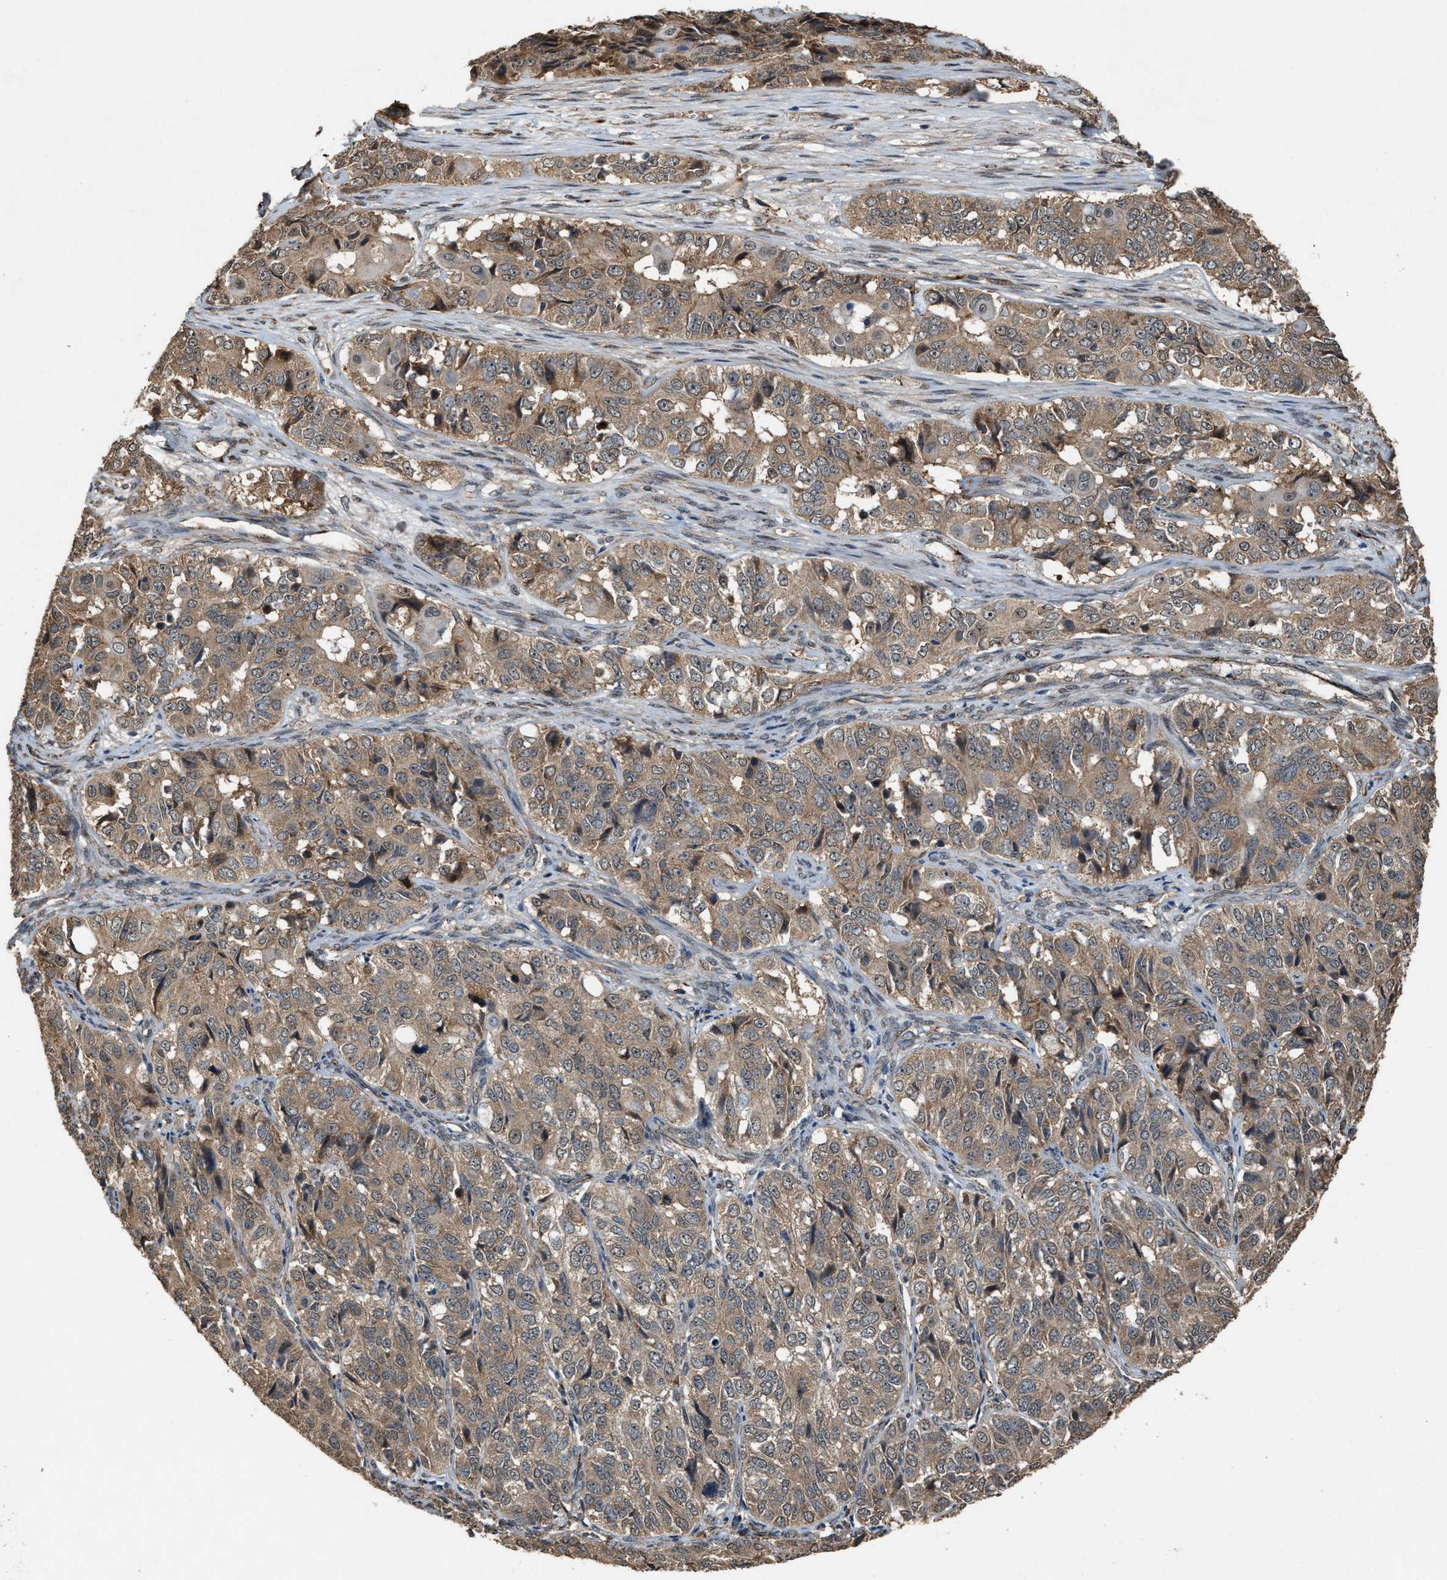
{"staining": {"intensity": "moderate", "quantity": ">75%", "location": "cytoplasmic/membranous"}, "tissue": "ovarian cancer", "cell_type": "Tumor cells", "image_type": "cancer", "snomed": [{"axis": "morphology", "description": "Carcinoma, endometroid"}, {"axis": "topography", "description": "Ovary"}], "caption": "Protein expression analysis of endometroid carcinoma (ovarian) demonstrates moderate cytoplasmic/membranous expression in about >75% of tumor cells.", "gene": "ARHGEF5", "patient": {"sex": "female", "age": 51}}